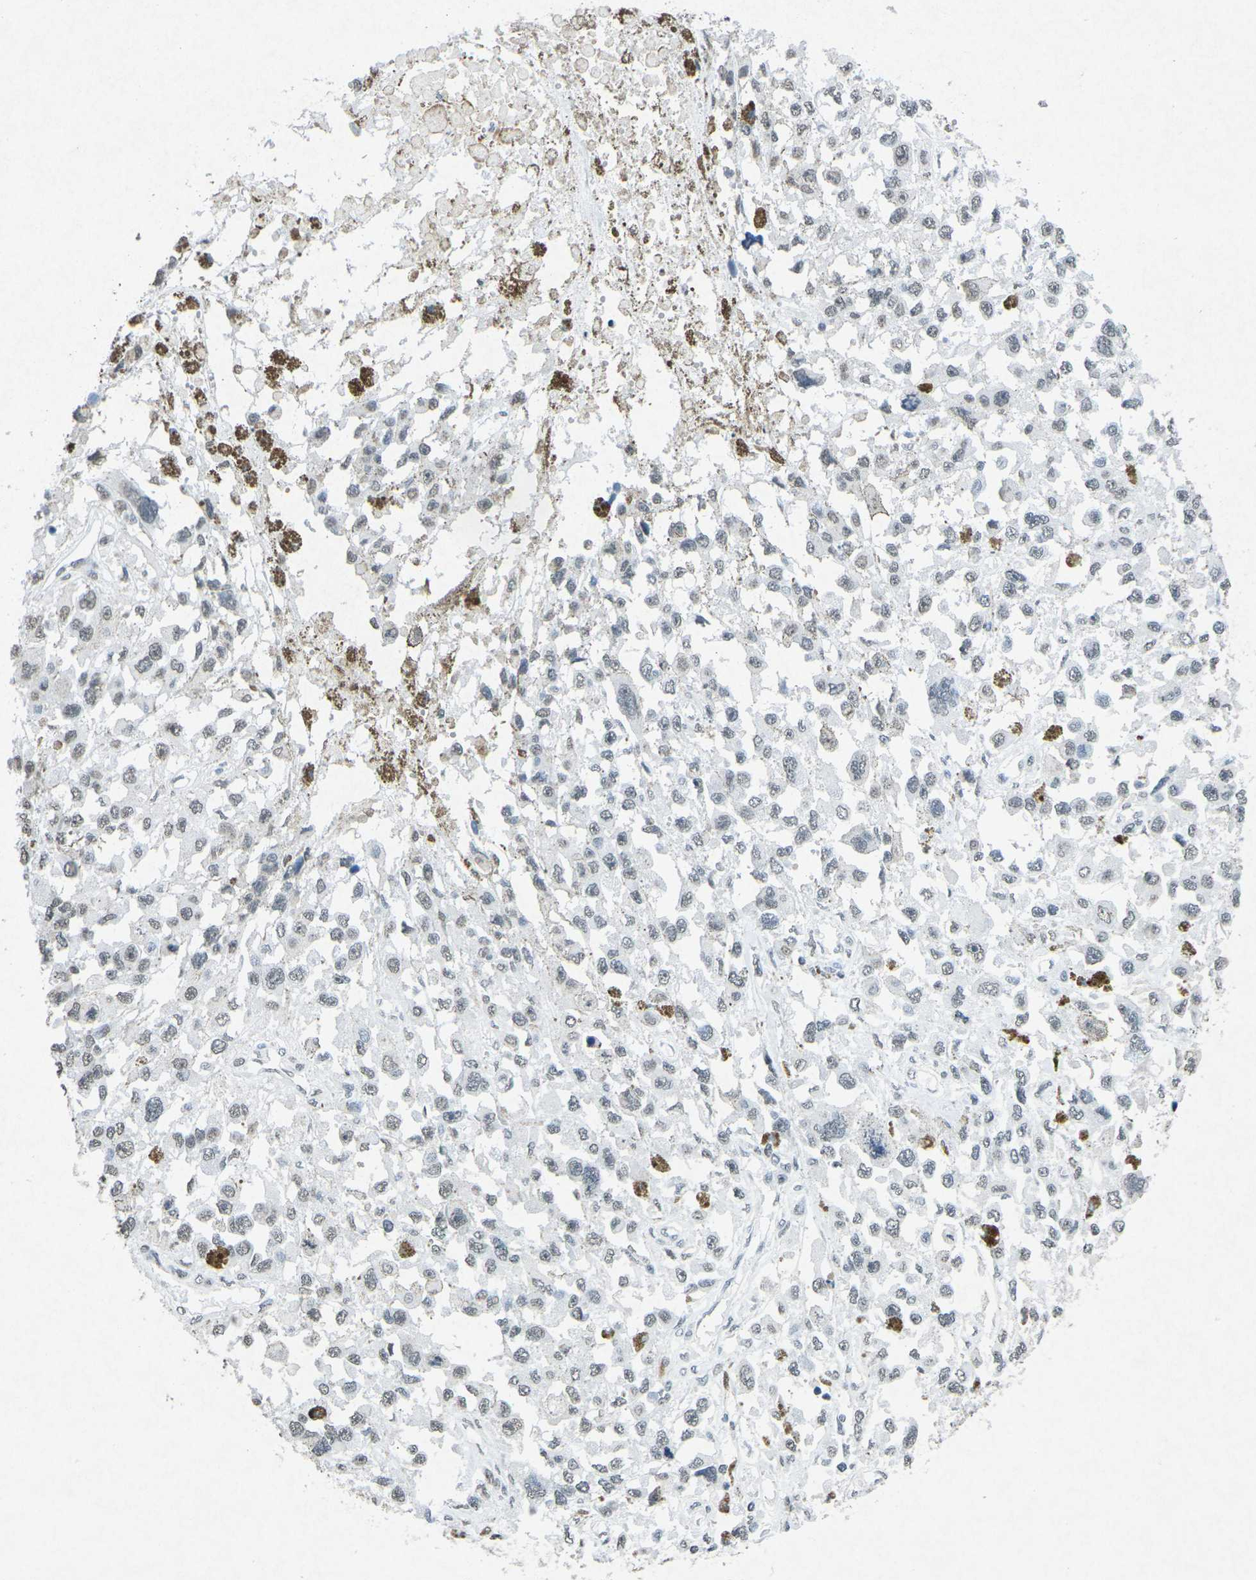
{"staining": {"intensity": "weak", "quantity": "<25%", "location": "nuclear"}, "tissue": "melanoma", "cell_type": "Tumor cells", "image_type": "cancer", "snomed": [{"axis": "morphology", "description": "Malignant melanoma, Metastatic site"}, {"axis": "topography", "description": "Lymph node"}], "caption": "IHC image of malignant melanoma (metastatic site) stained for a protein (brown), which reveals no expression in tumor cells. (DAB immunohistochemistry (IHC) visualized using brightfield microscopy, high magnification).", "gene": "TFR2", "patient": {"sex": "male", "age": 59}}